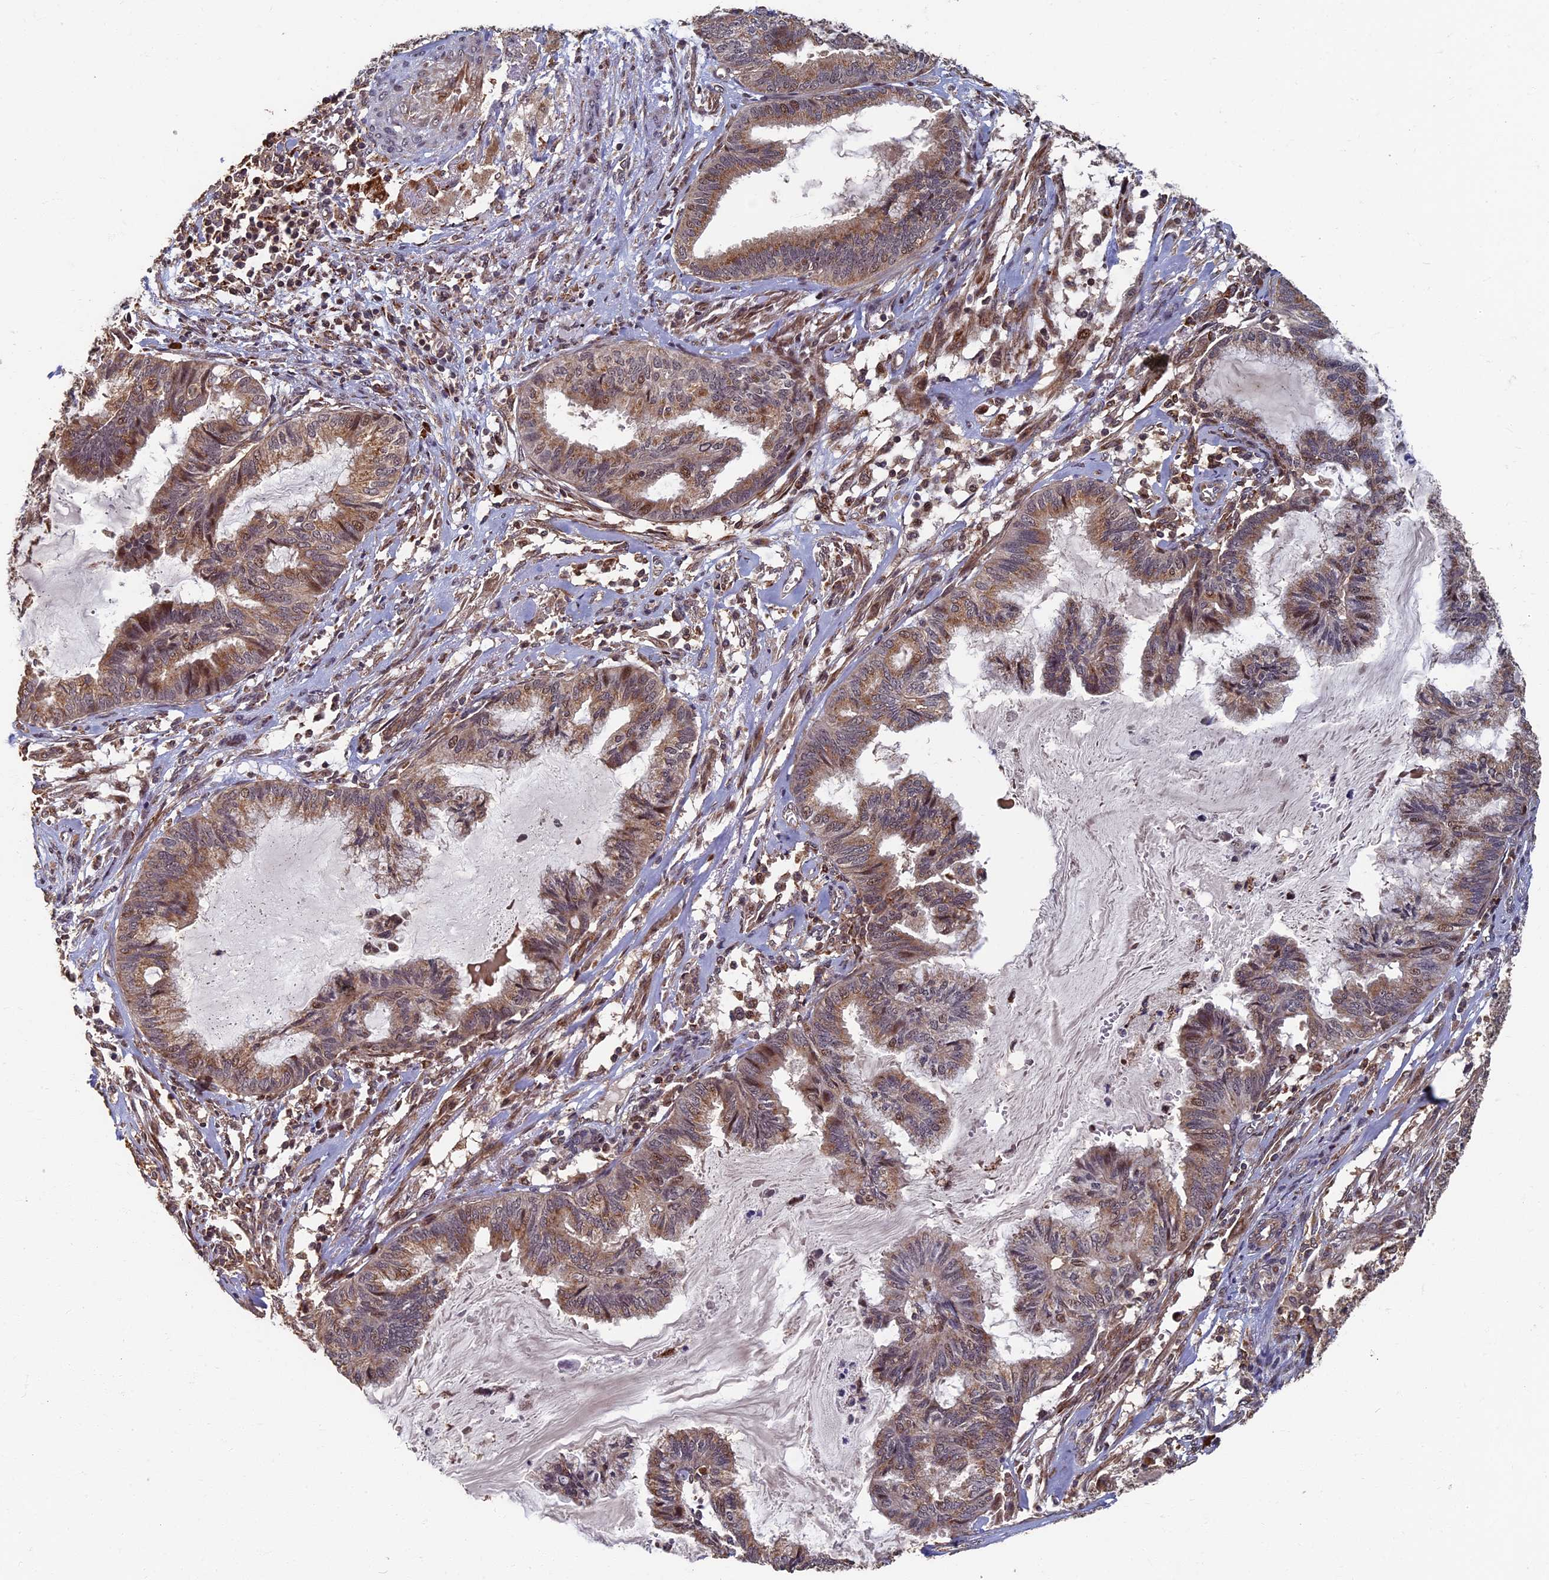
{"staining": {"intensity": "moderate", "quantity": ">75%", "location": "cytoplasmic/membranous,nuclear"}, "tissue": "endometrial cancer", "cell_type": "Tumor cells", "image_type": "cancer", "snomed": [{"axis": "morphology", "description": "Adenocarcinoma, NOS"}, {"axis": "topography", "description": "Endometrium"}], "caption": "Immunohistochemical staining of adenocarcinoma (endometrial) displays moderate cytoplasmic/membranous and nuclear protein positivity in about >75% of tumor cells.", "gene": "RASGRF1", "patient": {"sex": "female", "age": 86}}